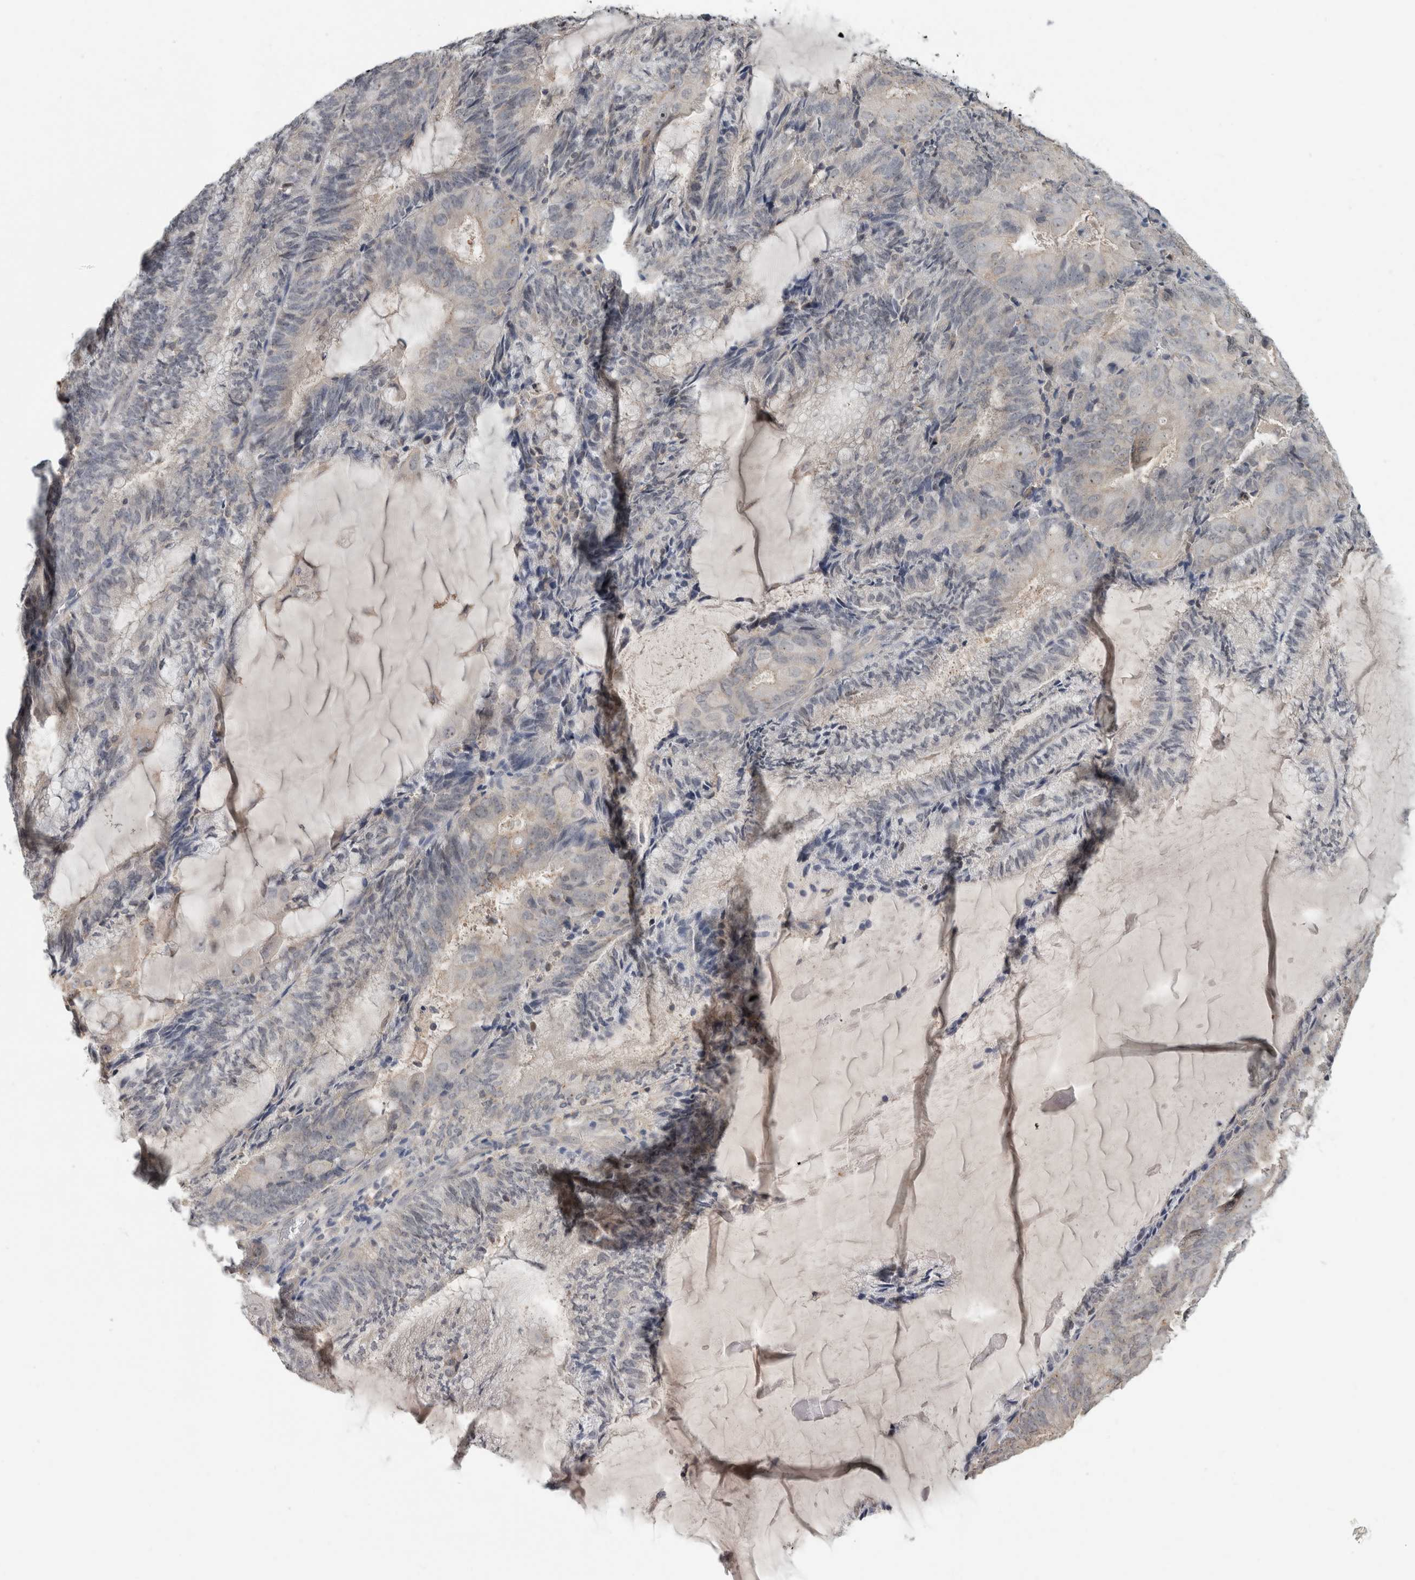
{"staining": {"intensity": "negative", "quantity": "none", "location": "none"}, "tissue": "endometrial cancer", "cell_type": "Tumor cells", "image_type": "cancer", "snomed": [{"axis": "morphology", "description": "Adenocarcinoma, NOS"}, {"axis": "topography", "description": "Endometrium"}], "caption": "The image demonstrates no significant positivity in tumor cells of adenocarcinoma (endometrial).", "gene": "RBM28", "patient": {"sex": "female", "age": 81}}